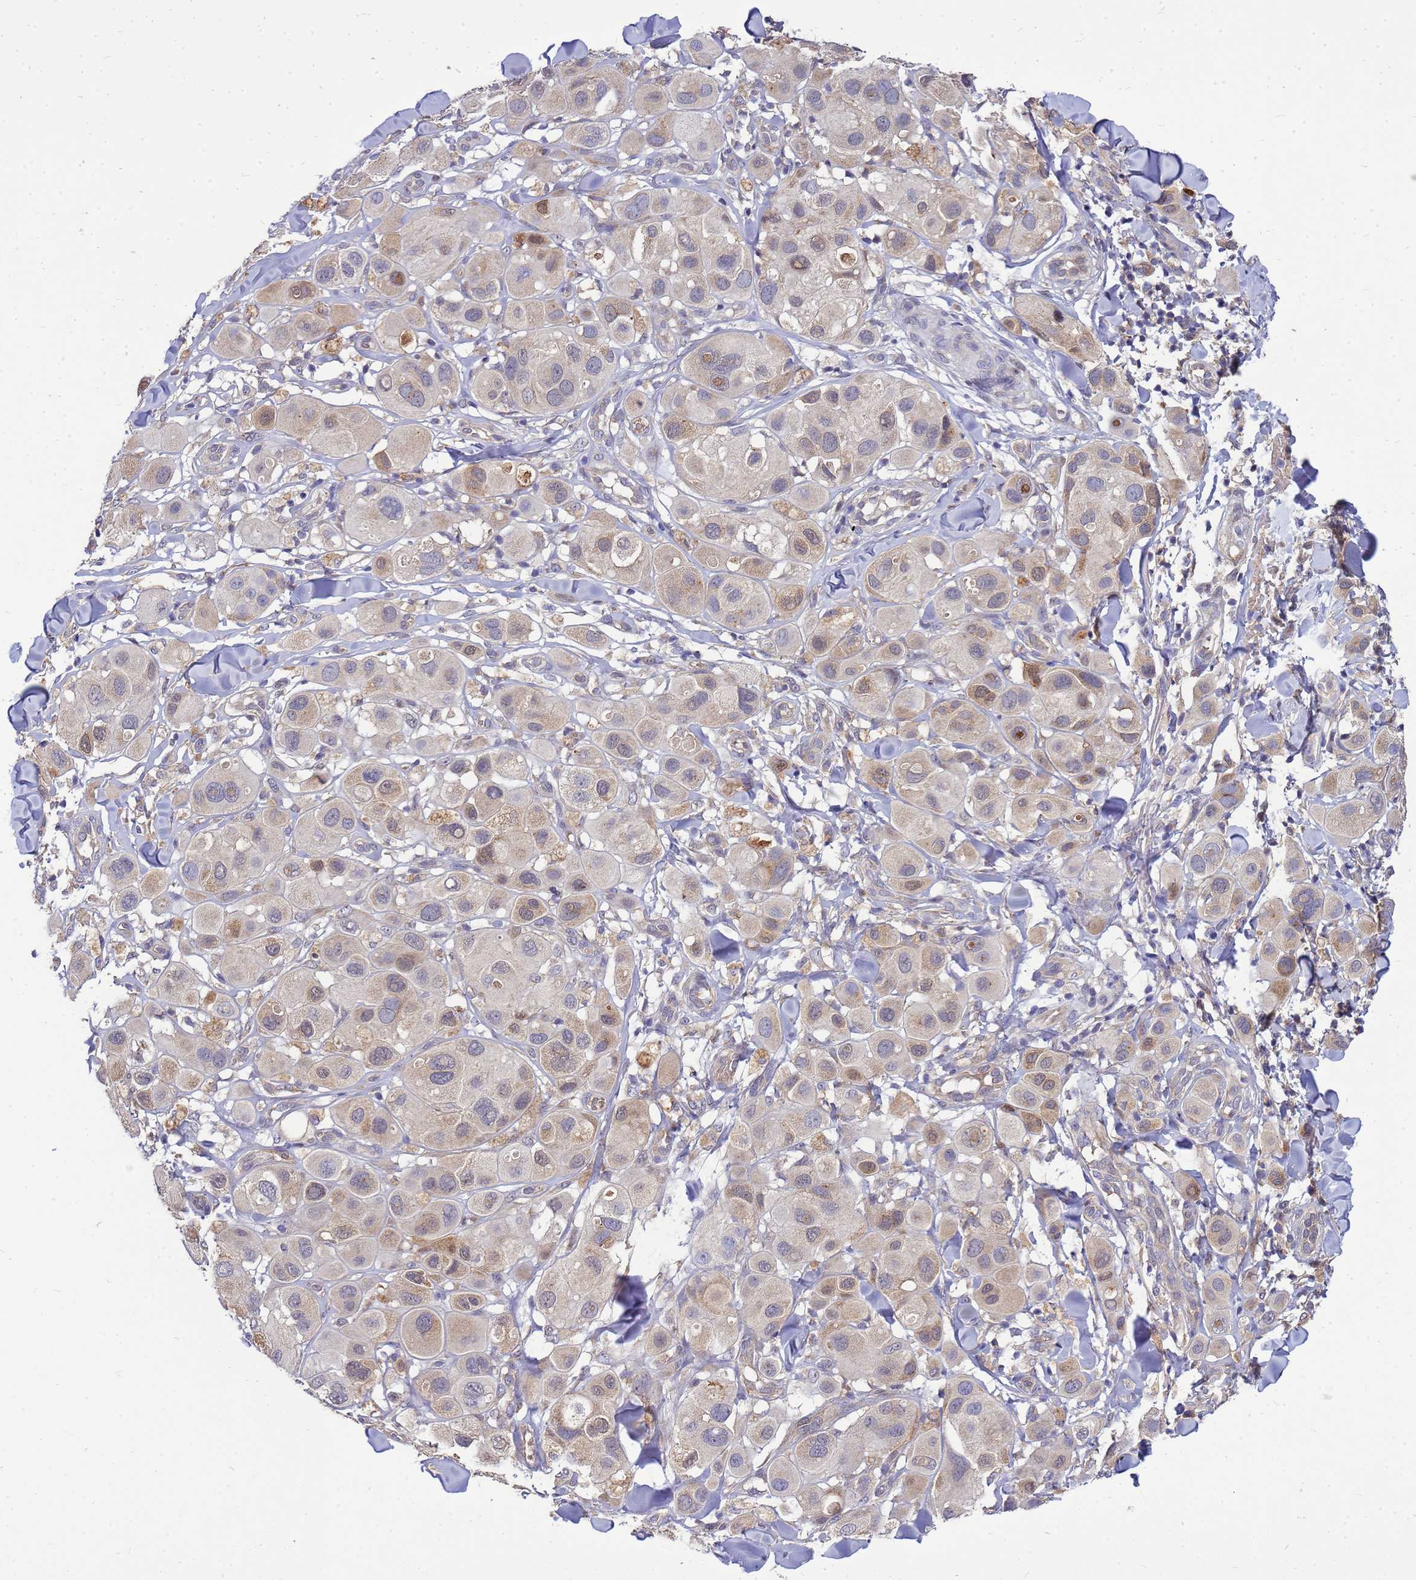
{"staining": {"intensity": "moderate", "quantity": "<25%", "location": "cytoplasmic/membranous,nuclear"}, "tissue": "melanoma", "cell_type": "Tumor cells", "image_type": "cancer", "snomed": [{"axis": "morphology", "description": "Malignant melanoma, Metastatic site"}, {"axis": "topography", "description": "Skin"}], "caption": "Immunohistochemical staining of melanoma demonstrates low levels of moderate cytoplasmic/membranous and nuclear staining in approximately <25% of tumor cells. (DAB (3,3'-diaminobenzidine) = brown stain, brightfield microscopy at high magnification).", "gene": "EIF4EBP3", "patient": {"sex": "male", "age": 41}}